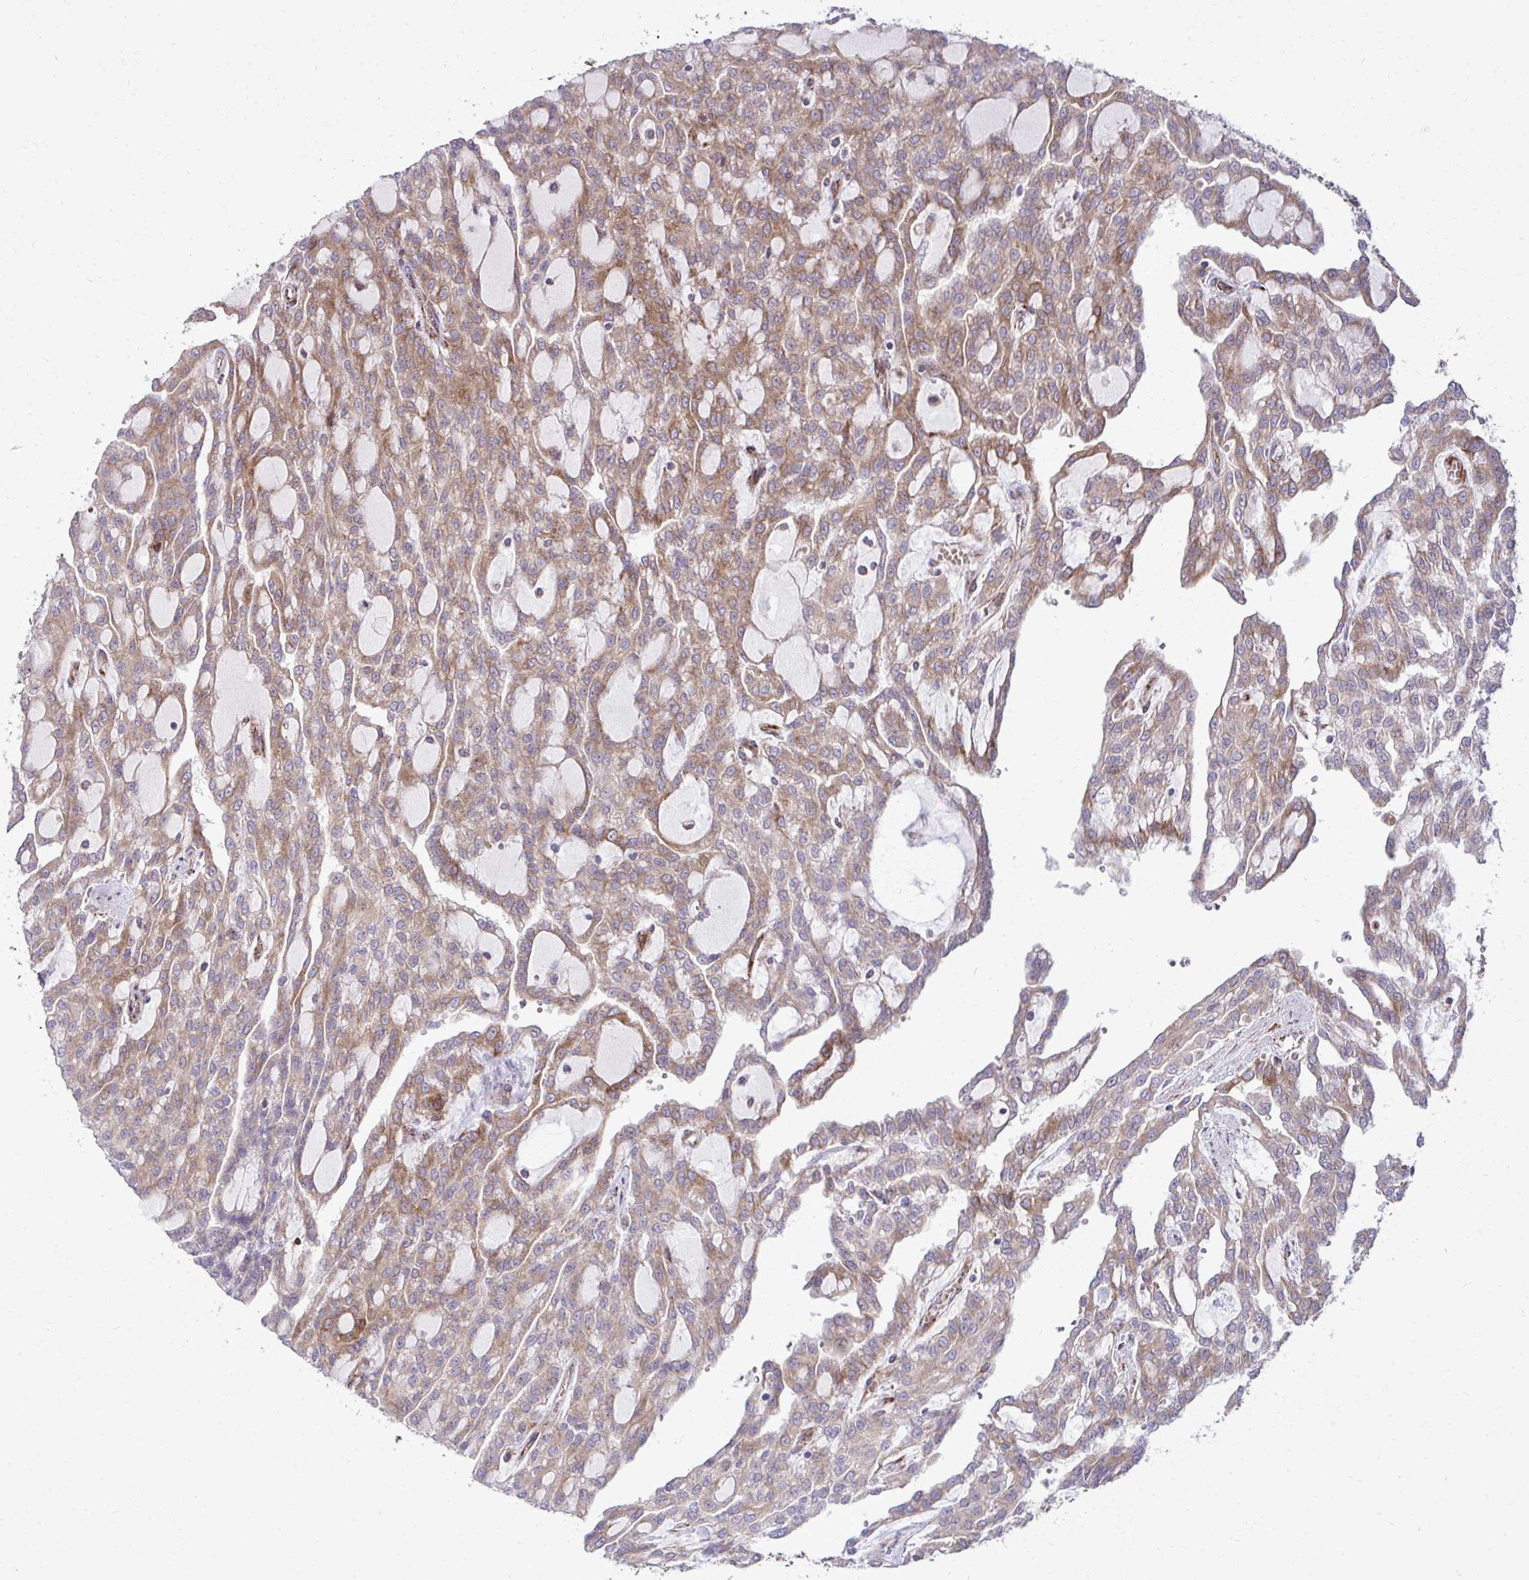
{"staining": {"intensity": "moderate", "quantity": ">75%", "location": "cytoplasmic/membranous"}, "tissue": "renal cancer", "cell_type": "Tumor cells", "image_type": "cancer", "snomed": [{"axis": "morphology", "description": "Adenocarcinoma, NOS"}, {"axis": "topography", "description": "Kidney"}], "caption": "Immunohistochemistry (DAB (3,3'-diaminobenzidine)) staining of renal adenocarcinoma demonstrates moderate cytoplasmic/membranous protein staining in approximately >75% of tumor cells.", "gene": "LIMS1", "patient": {"sex": "male", "age": 63}}